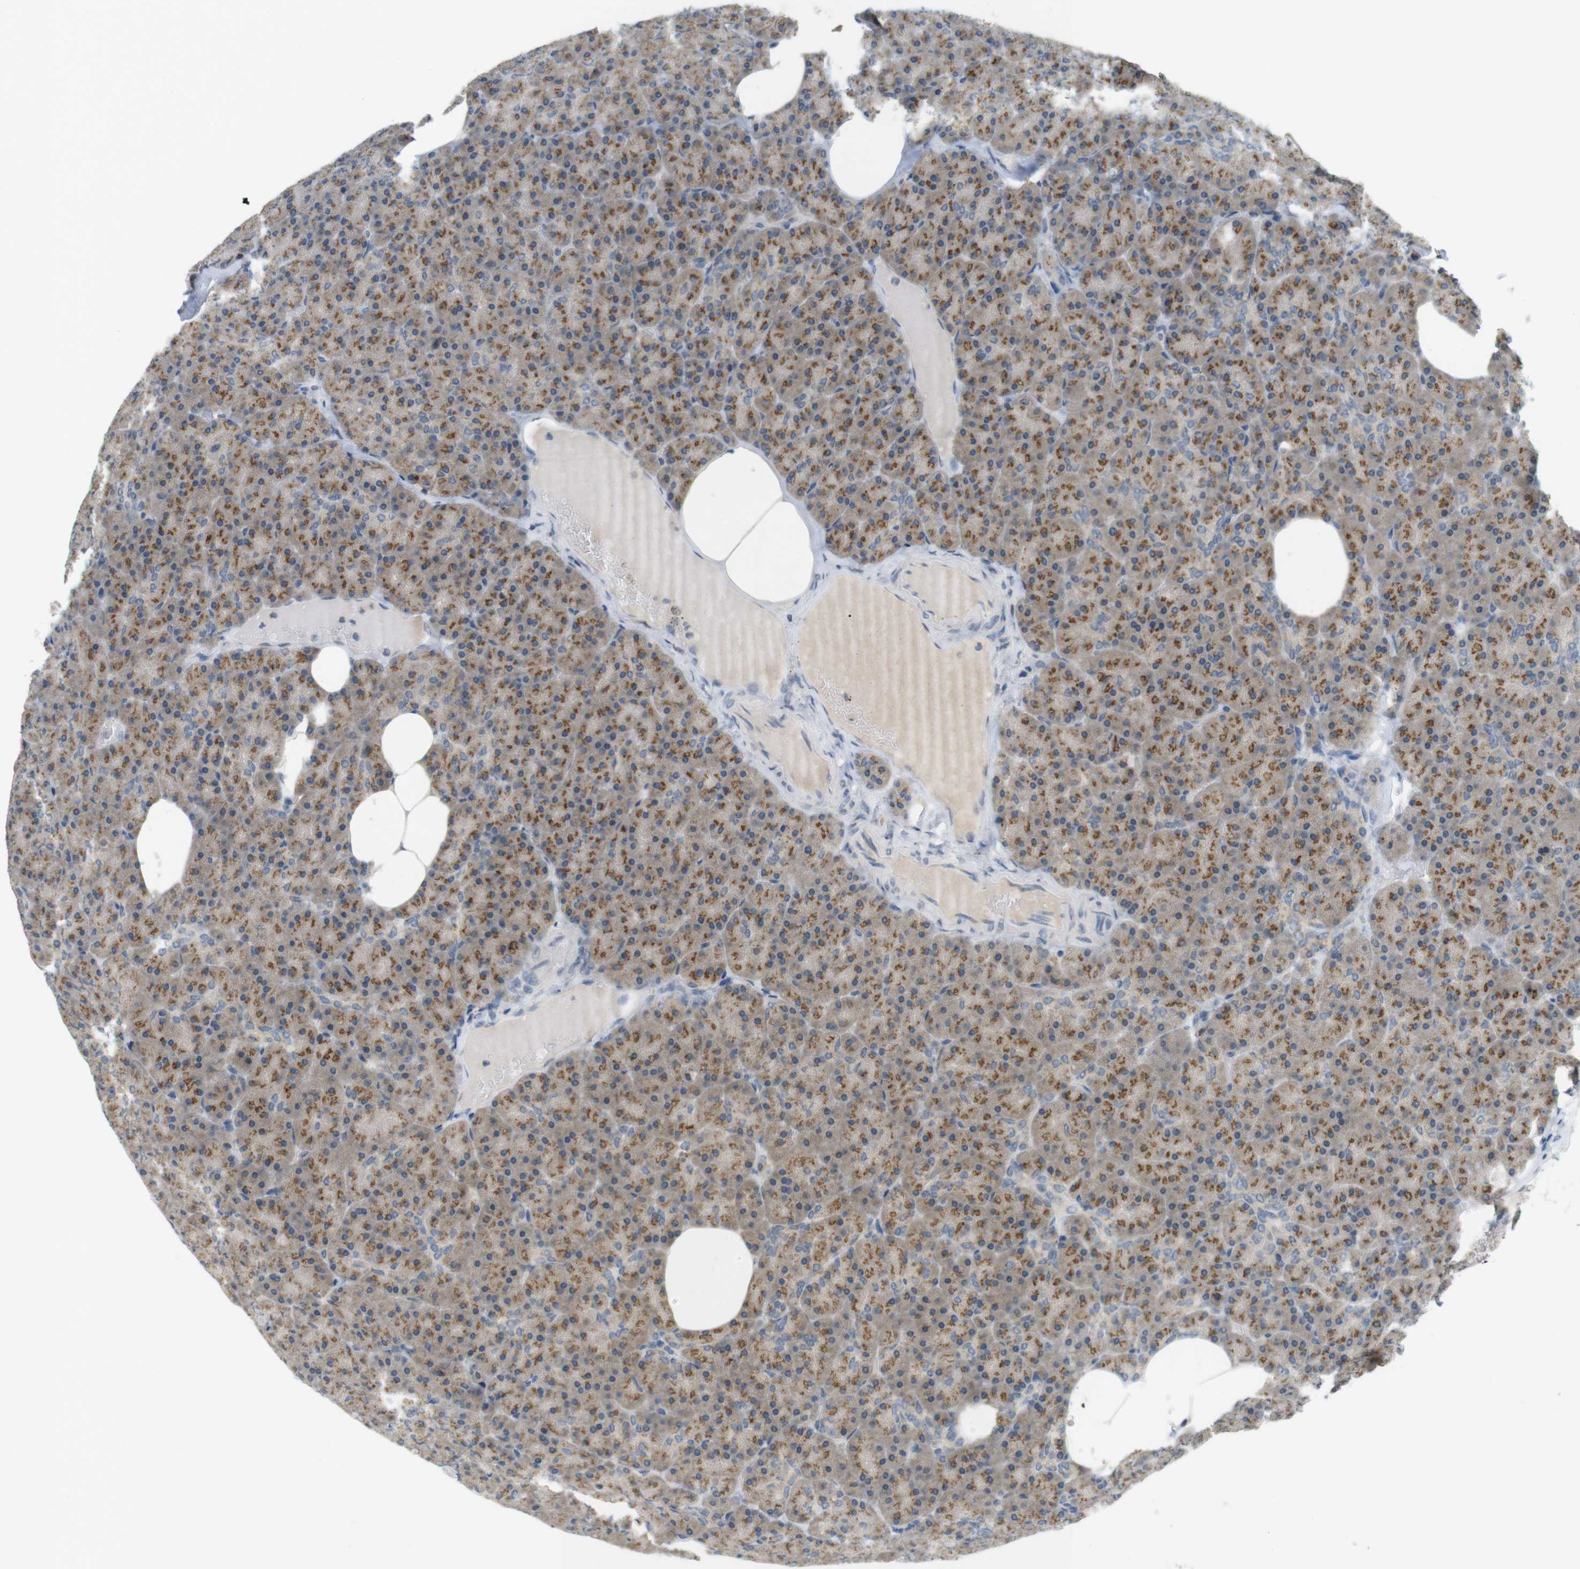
{"staining": {"intensity": "moderate", "quantity": ">75%", "location": "cytoplasmic/membranous"}, "tissue": "pancreas", "cell_type": "Exocrine glandular cells", "image_type": "normal", "snomed": [{"axis": "morphology", "description": "Normal tissue, NOS"}, {"axis": "topography", "description": "Pancreas"}], "caption": "Pancreas stained for a protein (brown) exhibits moderate cytoplasmic/membranous positive positivity in about >75% of exocrine glandular cells.", "gene": "YIPF3", "patient": {"sex": "female", "age": 35}}